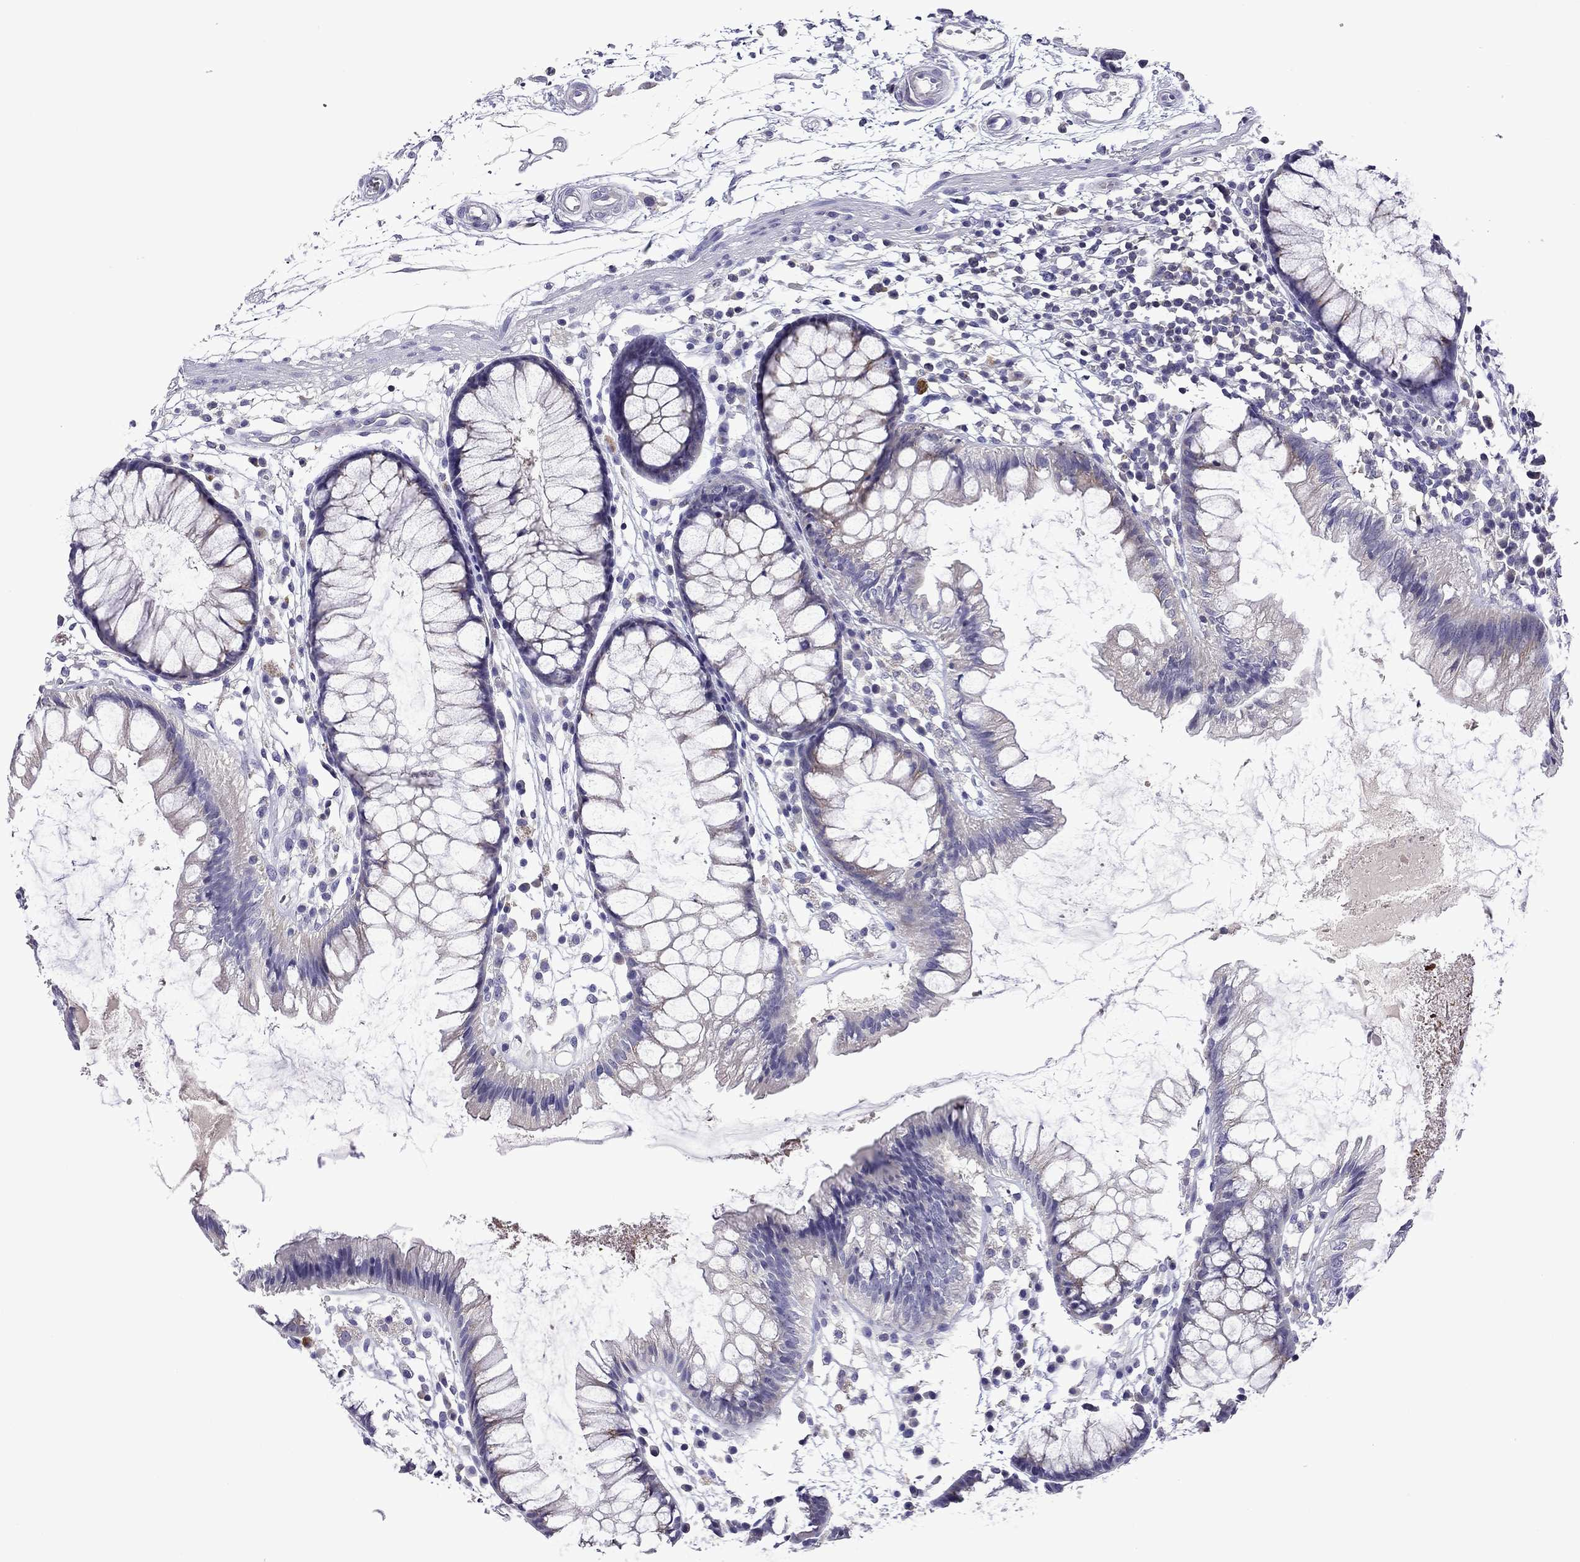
{"staining": {"intensity": "negative", "quantity": "none", "location": "none"}, "tissue": "colon", "cell_type": "Endothelial cells", "image_type": "normal", "snomed": [{"axis": "morphology", "description": "Normal tissue, NOS"}, {"axis": "morphology", "description": "Adenocarcinoma, NOS"}, {"axis": "topography", "description": "Colon"}], "caption": "An image of human colon is negative for staining in endothelial cells. Nuclei are stained in blue.", "gene": "TTN", "patient": {"sex": "male", "age": 65}}